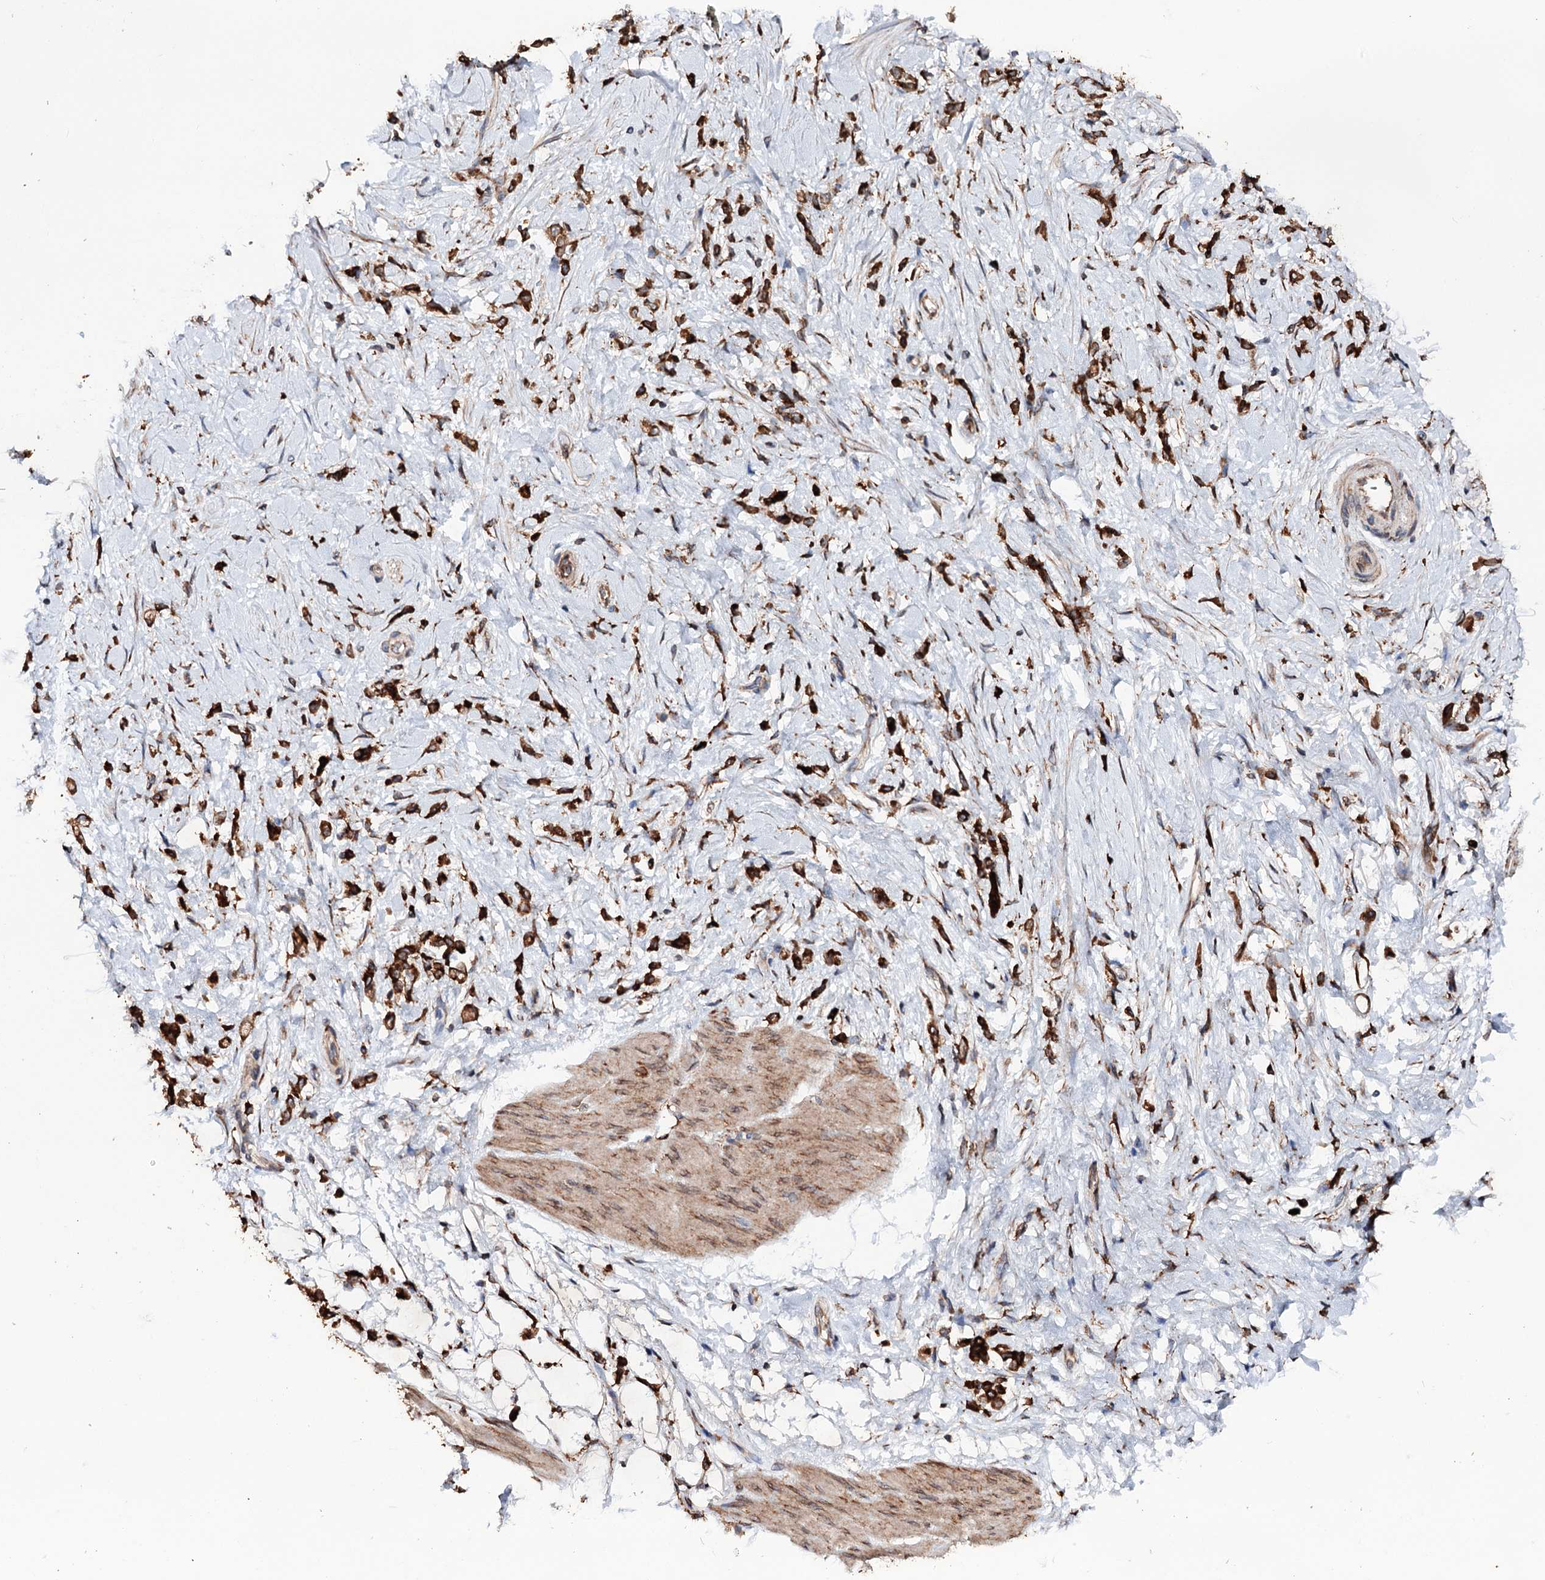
{"staining": {"intensity": "strong", "quantity": ">75%", "location": "cytoplasmic/membranous"}, "tissue": "stomach cancer", "cell_type": "Tumor cells", "image_type": "cancer", "snomed": [{"axis": "morphology", "description": "Adenocarcinoma, NOS"}, {"axis": "topography", "description": "Stomach"}], "caption": "IHC histopathology image of neoplastic tissue: stomach adenocarcinoma stained using immunohistochemistry (IHC) displays high levels of strong protein expression localized specifically in the cytoplasmic/membranous of tumor cells, appearing as a cytoplasmic/membranous brown color.", "gene": "ERP29", "patient": {"sex": "female", "age": 60}}